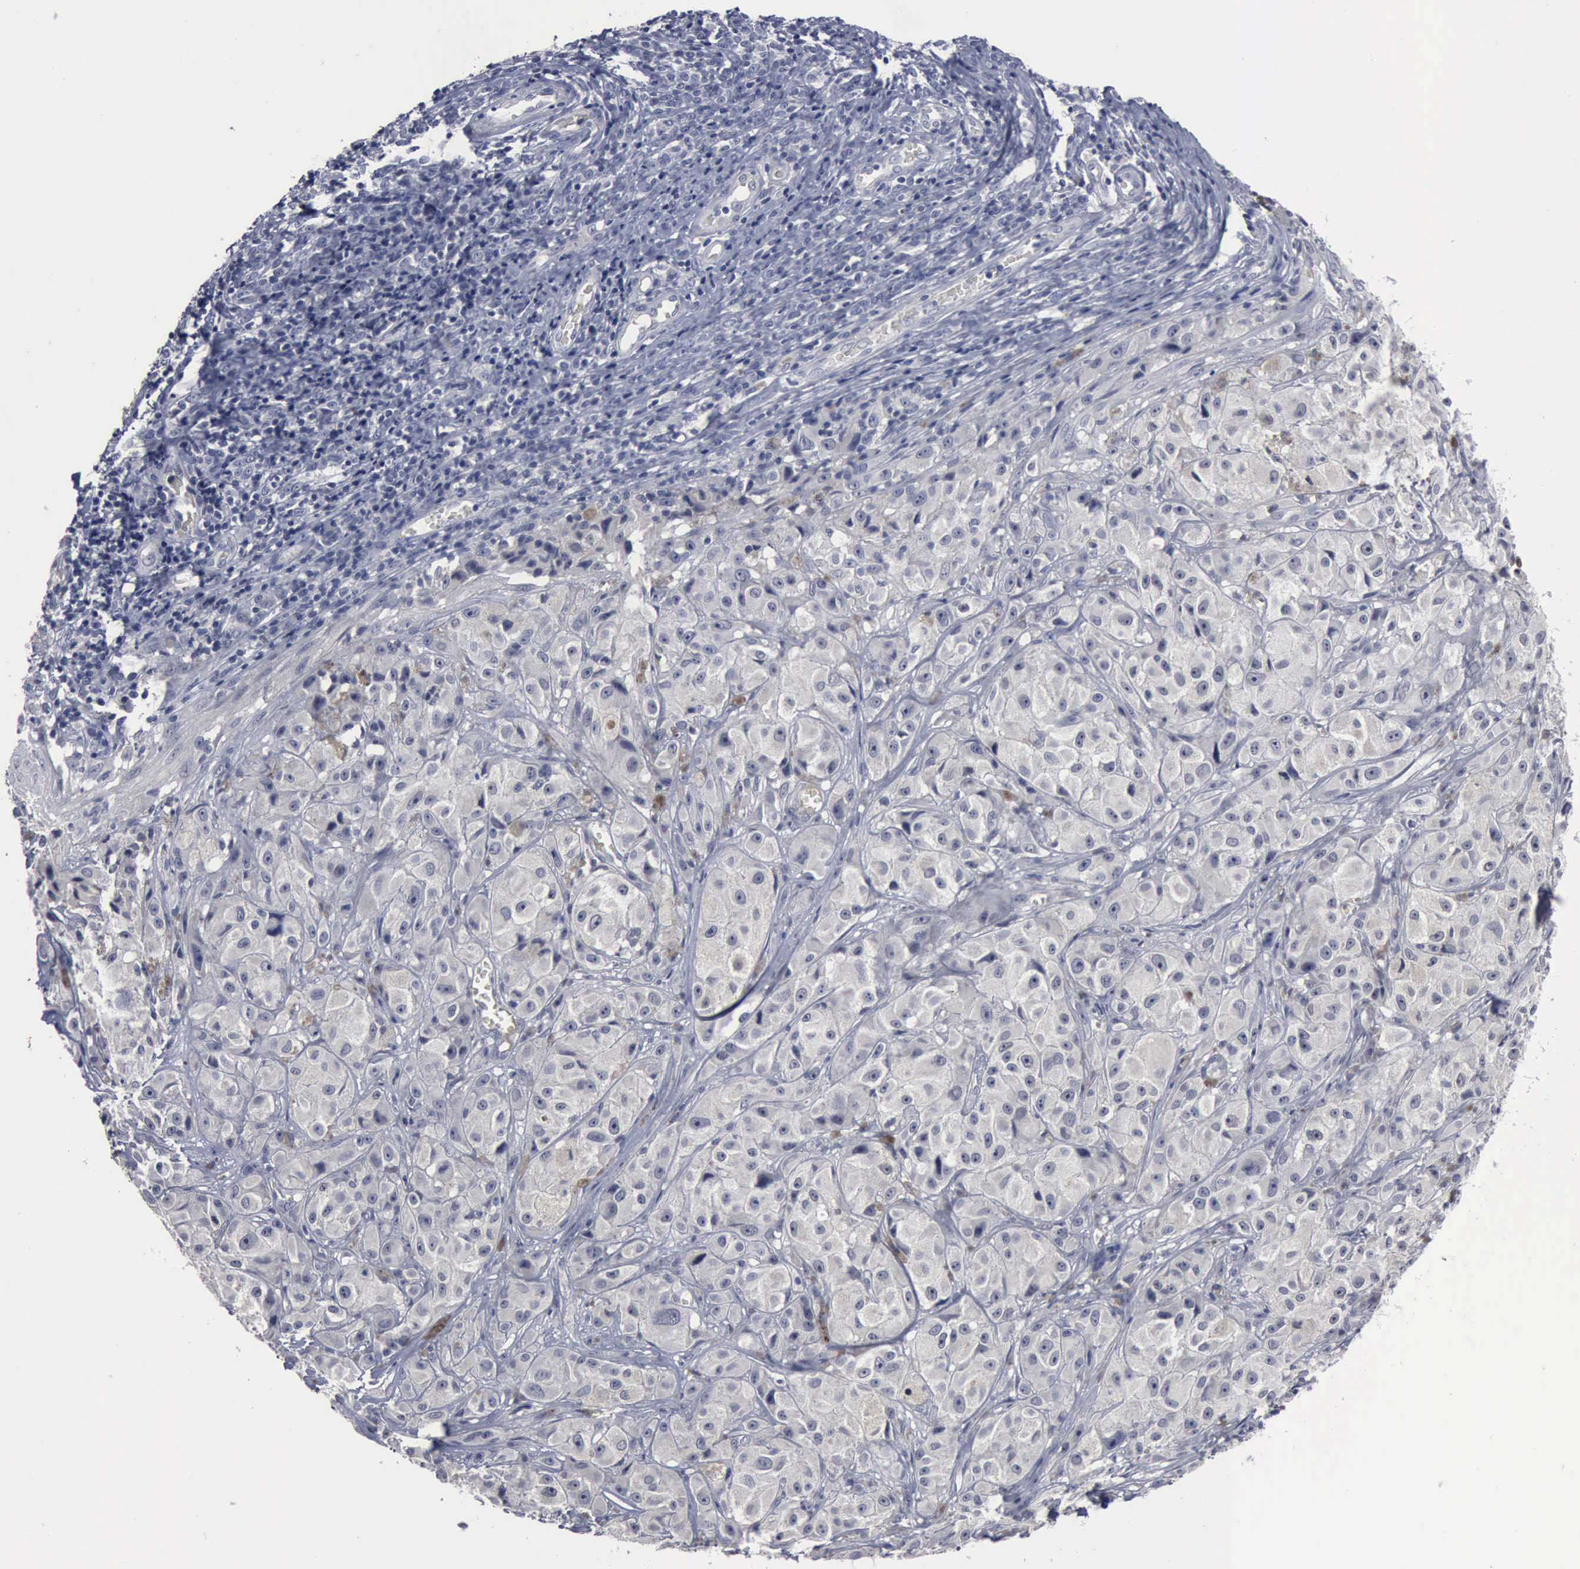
{"staining": {"intensity": "negative", "quantity": "none", "location": "none"}, "tissue": "melanoma", "cell_type": "Tumor cells", "image_type": "cancer", "snomed": [{"axis": "morphology", "description": "Malignant melanoma, NOS"}, {"axis": "topography", "description": "Skin"}], "caption": "DAB immunohistochemical staining of melanoma reveals no significant expression in tumor cells.", "gene": "MYO18B", "patient": {"sex": "male", "age": 56}}